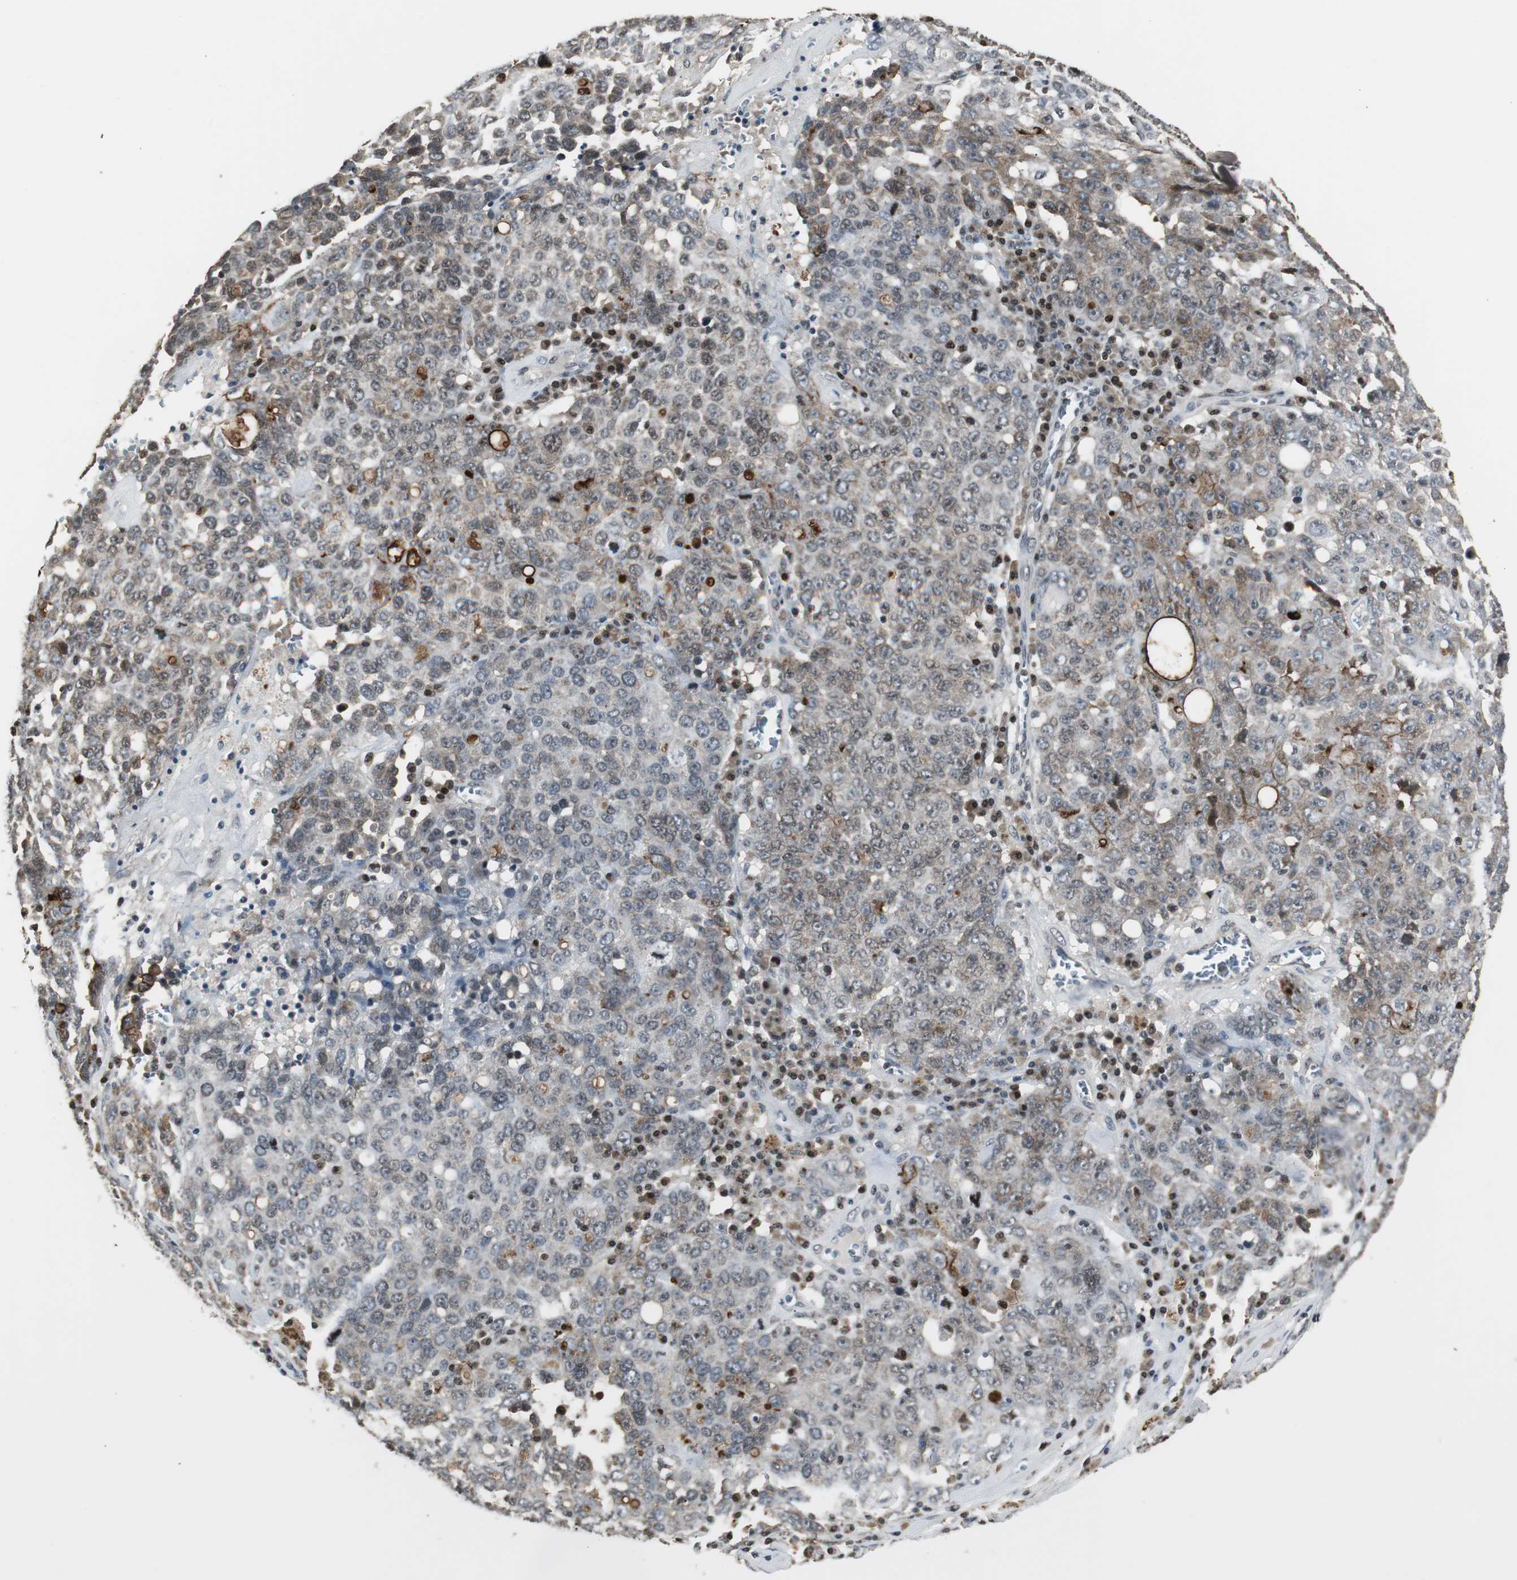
{"staining": {"intensity": "weak", "quantity": "25%-75%", "location": "cytoplasmic/membranous"}, "tissue": "ovarian cancer", "cell_type": "Tumor cells", "image_type": "cancer", "snomed": [{"axis": "morphology", "description": "Carcinoma, endometroid"}, {"axis": "topography", "description": "Ovary"}], "caption": "Ovarian endometroid carcinoma tissue exhibits weak cytoplasmic/membranous positivity in about 25%-75% of tumor cells, visualized by immunohistochemistry. Immunohistochemistry stains the protein in brown and the nuclei are stained blue.", "gene": "MPG", "patient": {"sex": "female", "age": 62}}